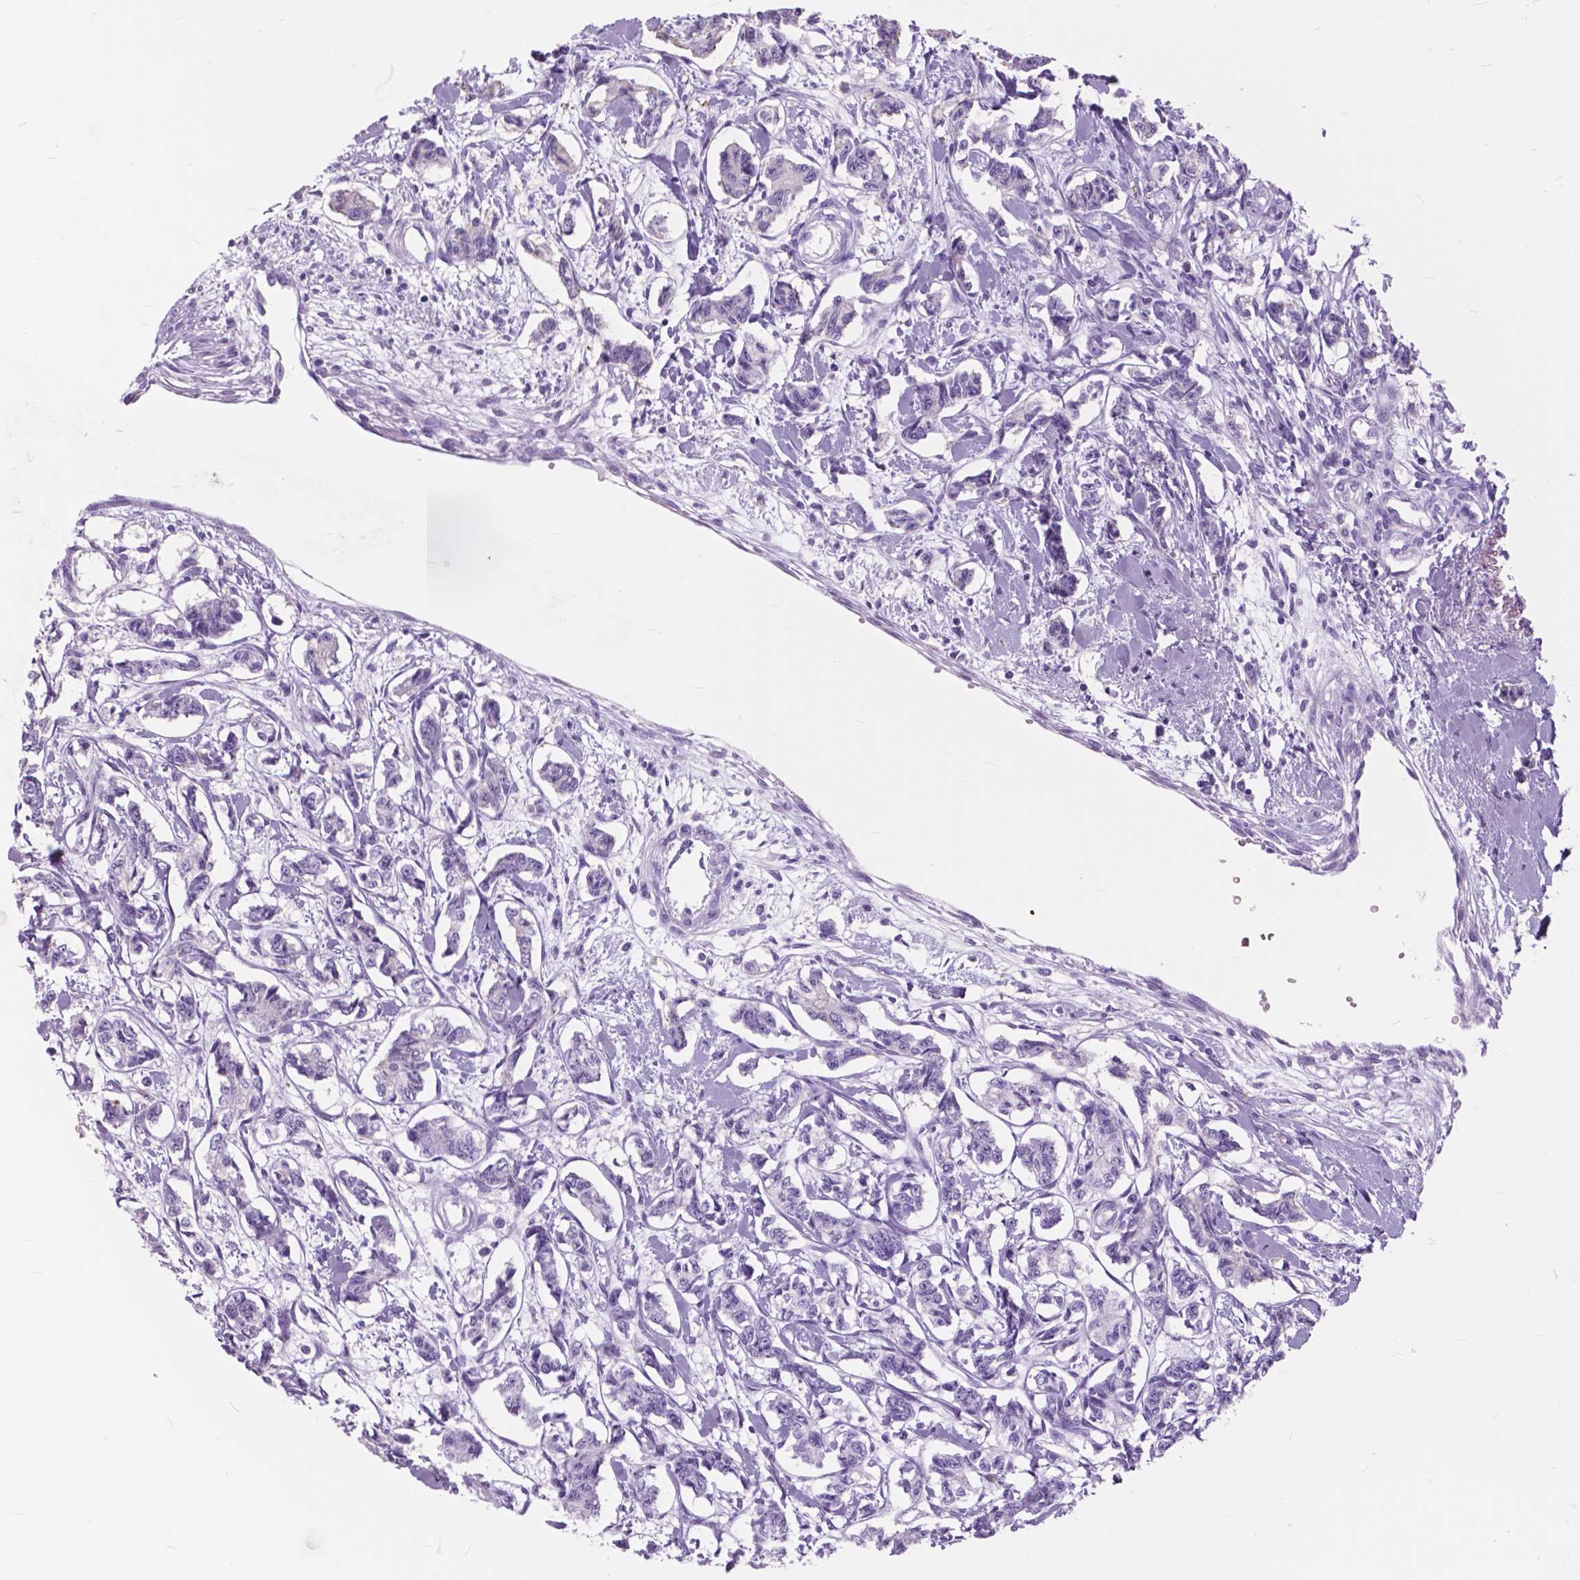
{"staining": {"intensity": "negative", "quantity": "none", "location": "none"}, "tissue": "carcinoid", "cell_type": "Tumor cells", "image_type": "cancer", "snomed": [{"axis": "morphology", "description": "Carcinoid, malignant, NOS"}, {"axis": "topography", "description": "Kidney"}], "caption": "Carcinoid stained for a protein using immunohistochemistry (IHC) reveals no expression tumor cells.", "gene": "FXYD2", "patient": {"sex": "female", "age": 41}}